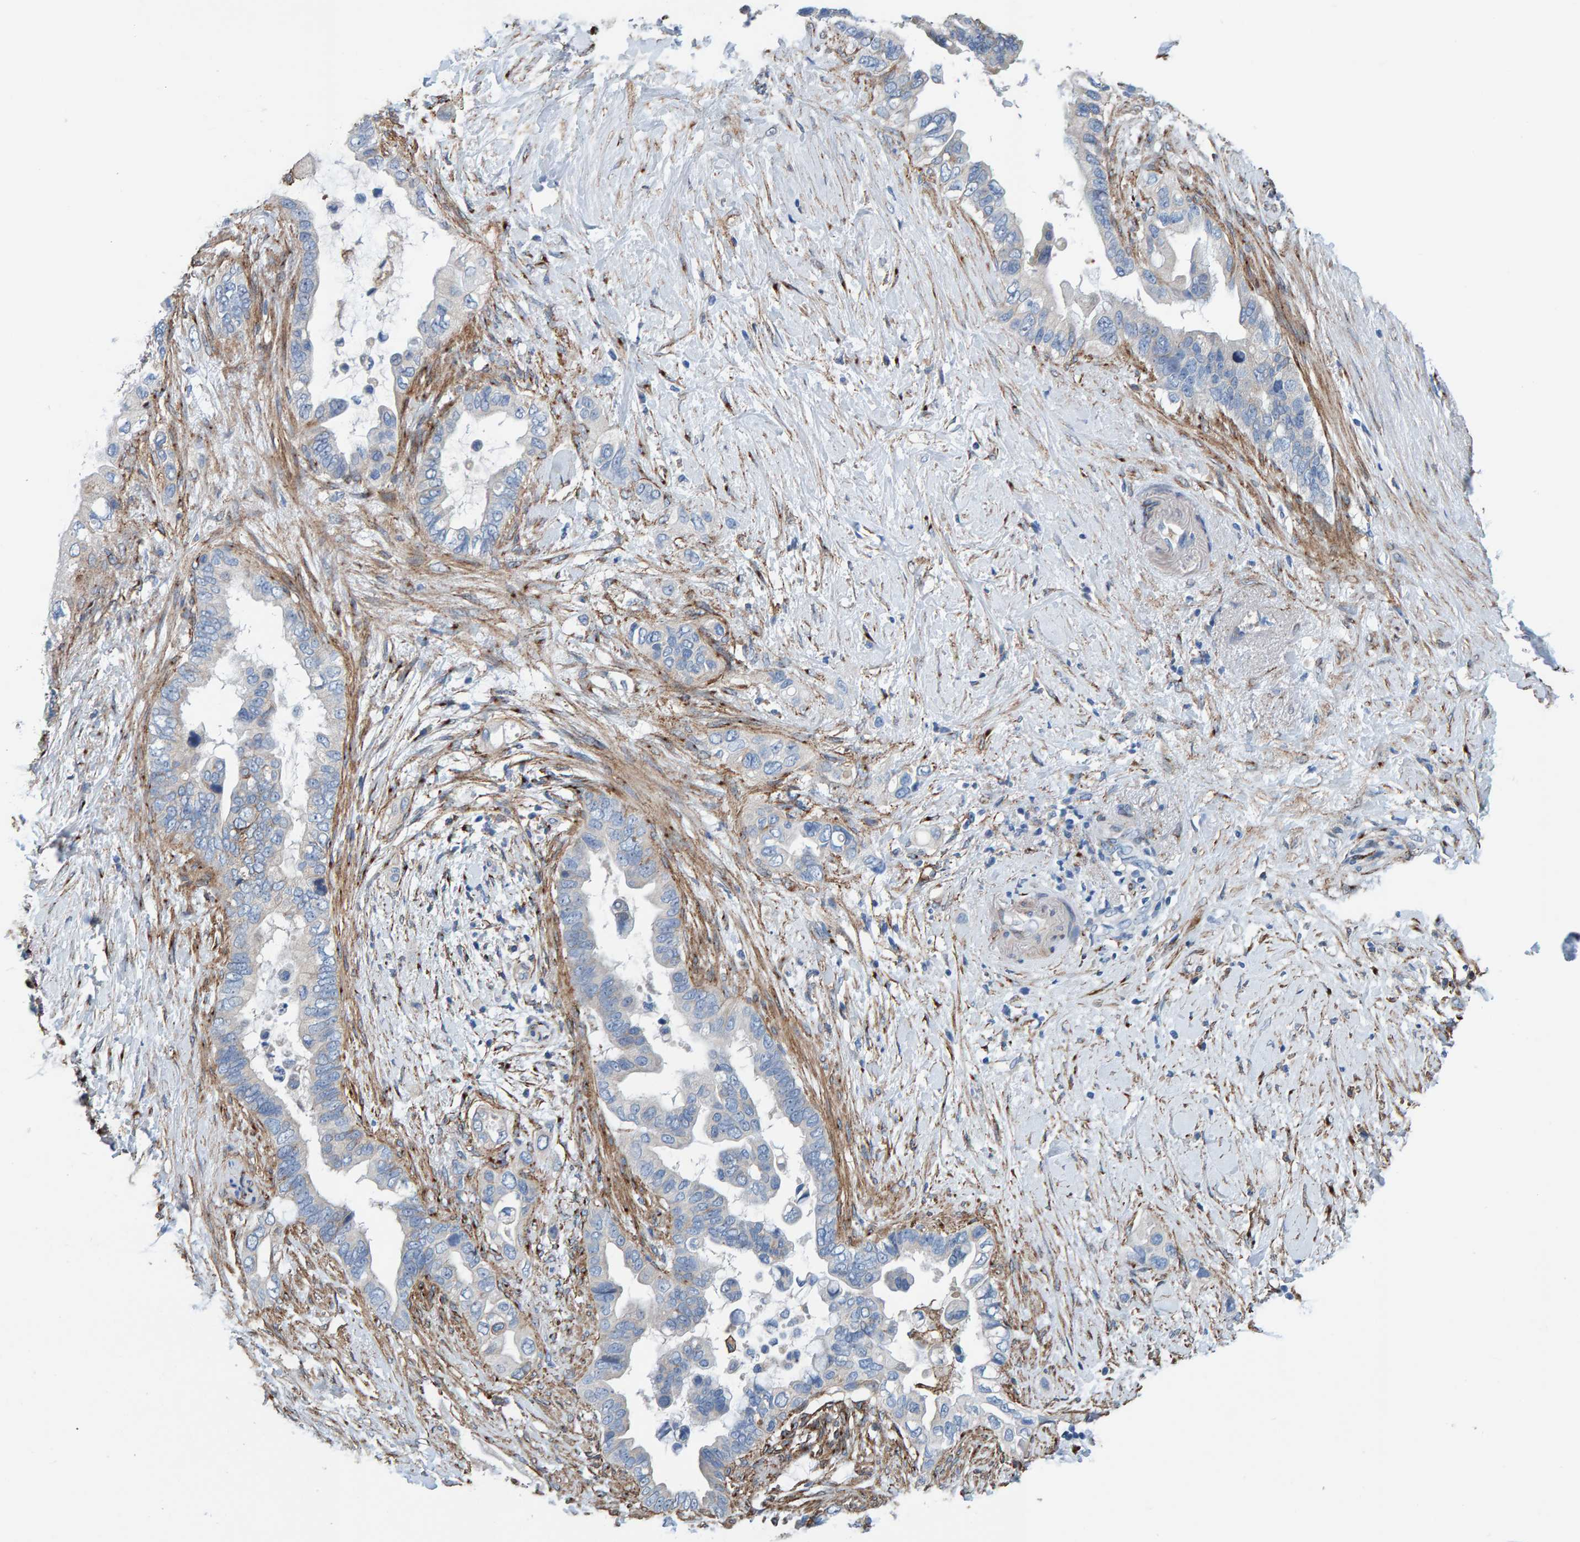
{"staining": {"intensity": "weak", "quantity": "<25%", "location": "cytoplasmic/membranous"}, "tissue": "pancreatic cancer", "cell_type": "Tumor cells", "image_type": "cancer", "snomed": [{"axis": "morphology", "description": "Adenocarcinoma, NOS"}, {"axis": "topography", "description": "Pancreas"}], "caption": "Pancreatic adenocarcinoma was stained to show a protein in brown. There is no significant expression in tumor cells.", "gene": "LRP1", "patient": {"sex": "female", "age": 56}}